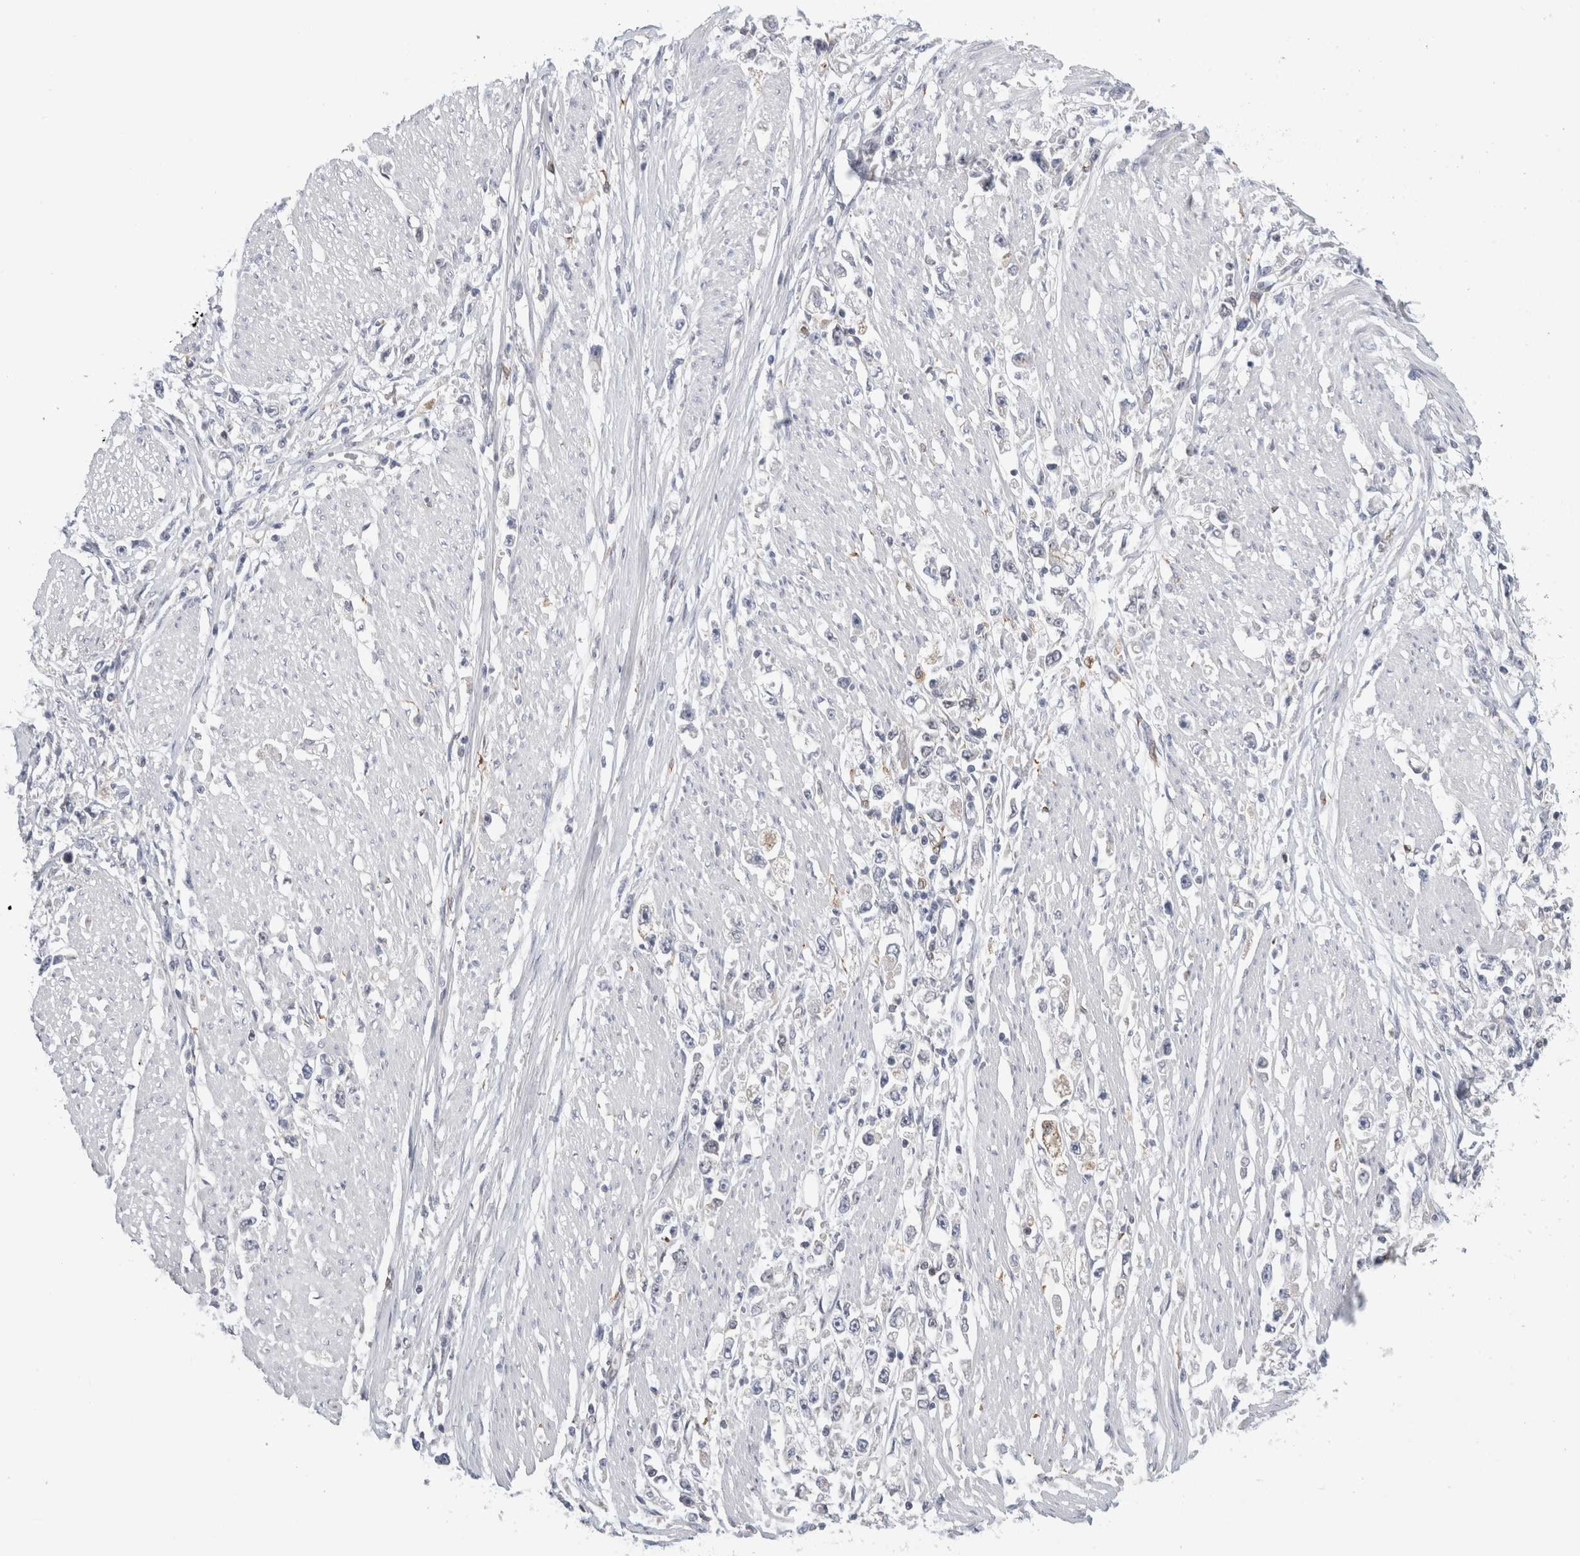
{"staining": {"intensity": "negative", "quantity": "none", "location": "none"}, "tissue": "stomach cancer", "cell_type": "Tumor cells", "image_type": "cancer", "snomed": [{"axis": "morphology", "description": "Adenocarcinoma, NOS"}, {"axis": "topography", "description": "Stomach"}], "caption": "A micrograph of human adenocarcinoma (stomach) is negative for staining in tumor cells.", "gene": "SYTL5", "patient": {"sex": "female", "age": 59}}